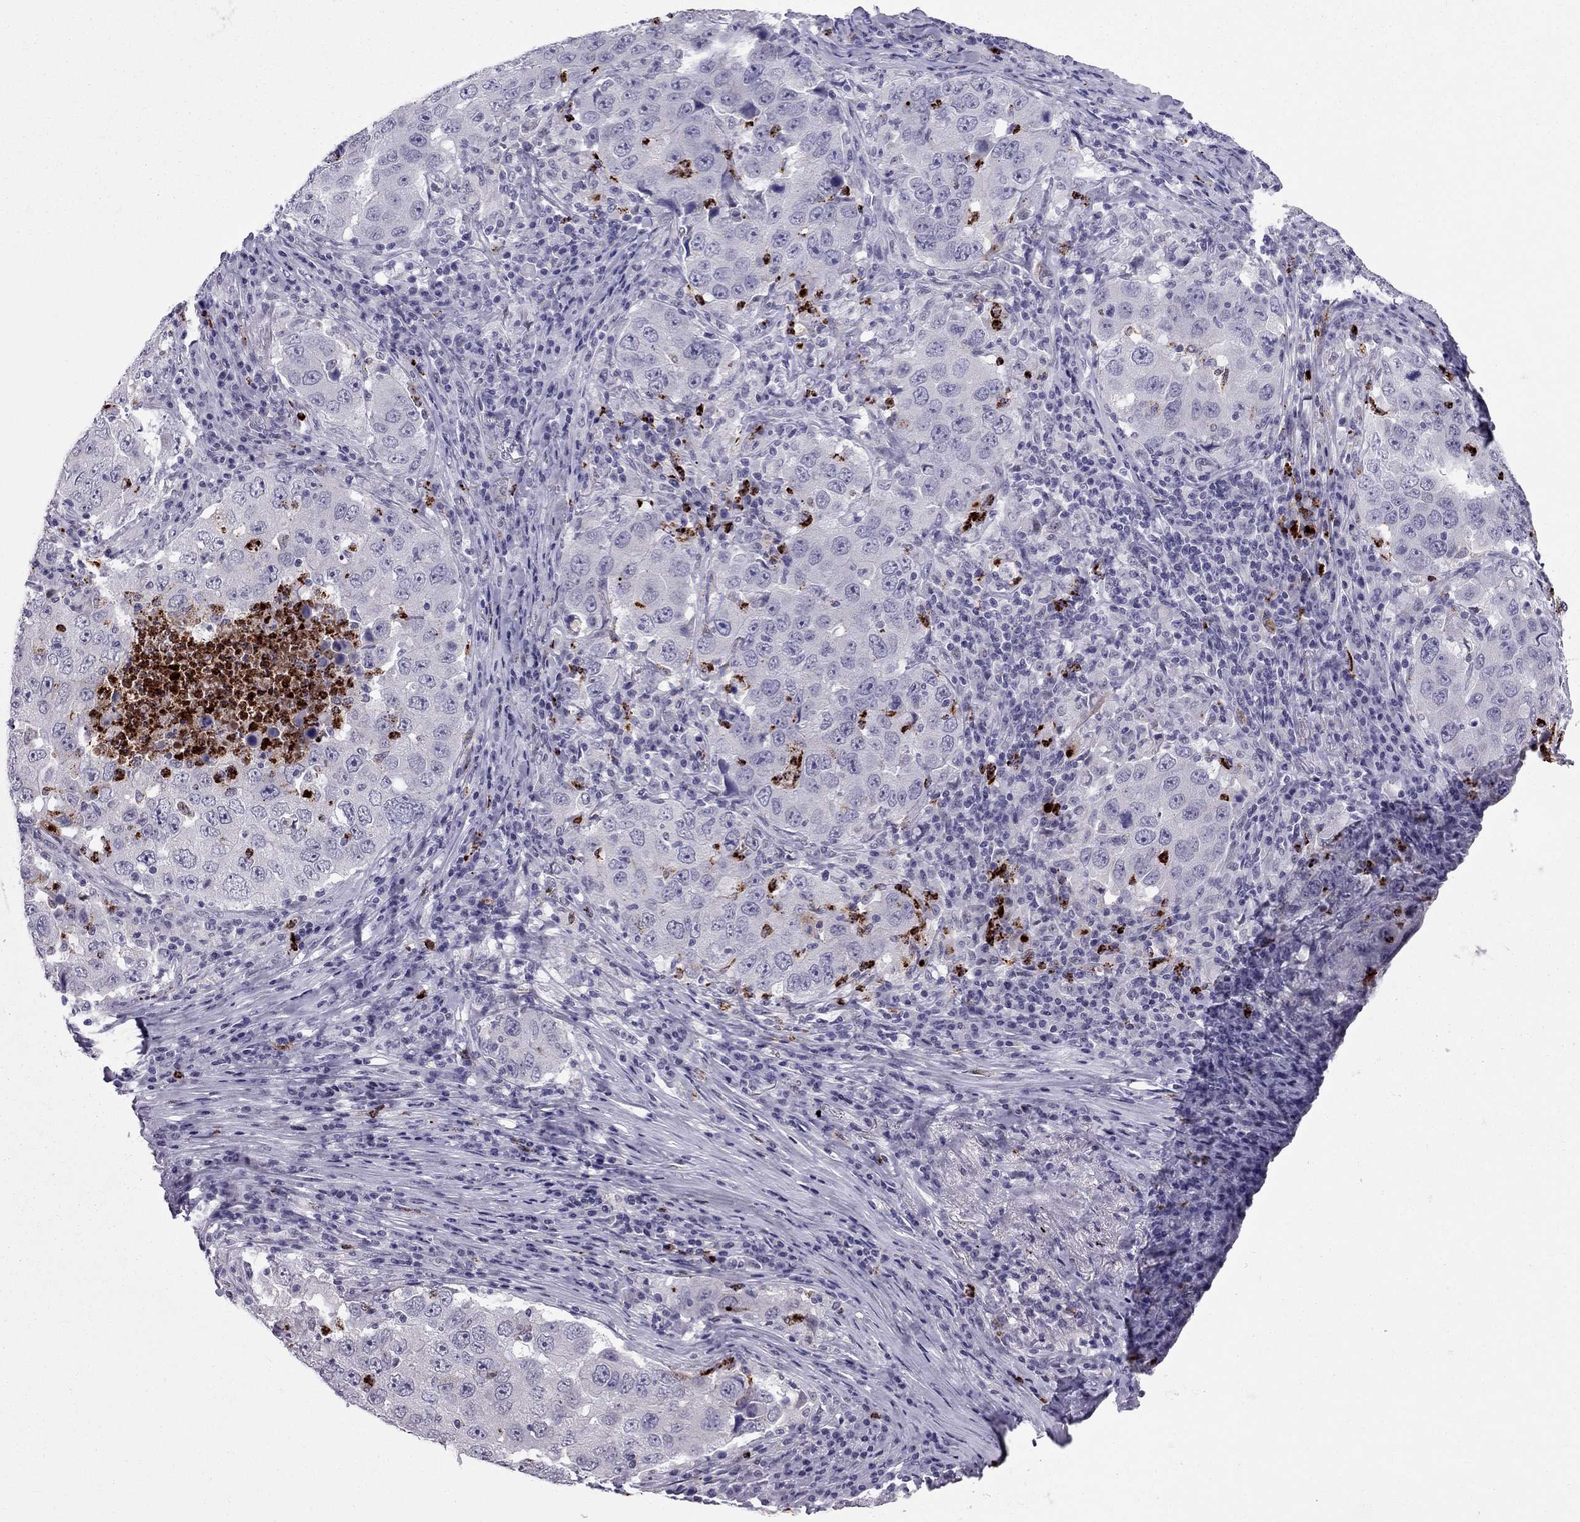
{"staining": {"intensity": "negative", "quantity": "none", "location": "none"}, "tissue": "lung cancer", "cell_type": "Tumor cells", "image_type": "cancer", "snomed": [{"axis": "morphology", "description": "Adenocarcinoma, NOS"}, {"axis": "topography", "description": "Lung"}], "caption": "A high-resolution micrograph shows immunohistochemistry (IHC) staining of lung cancer, which displays no significant staining in tumor cells. (Brightfield microscopy of DAB (3,3'-diaminobenzidine) IHC at high magnification).", "gene": "CCL27", "patient": {"sex": "male", "age": 73}}